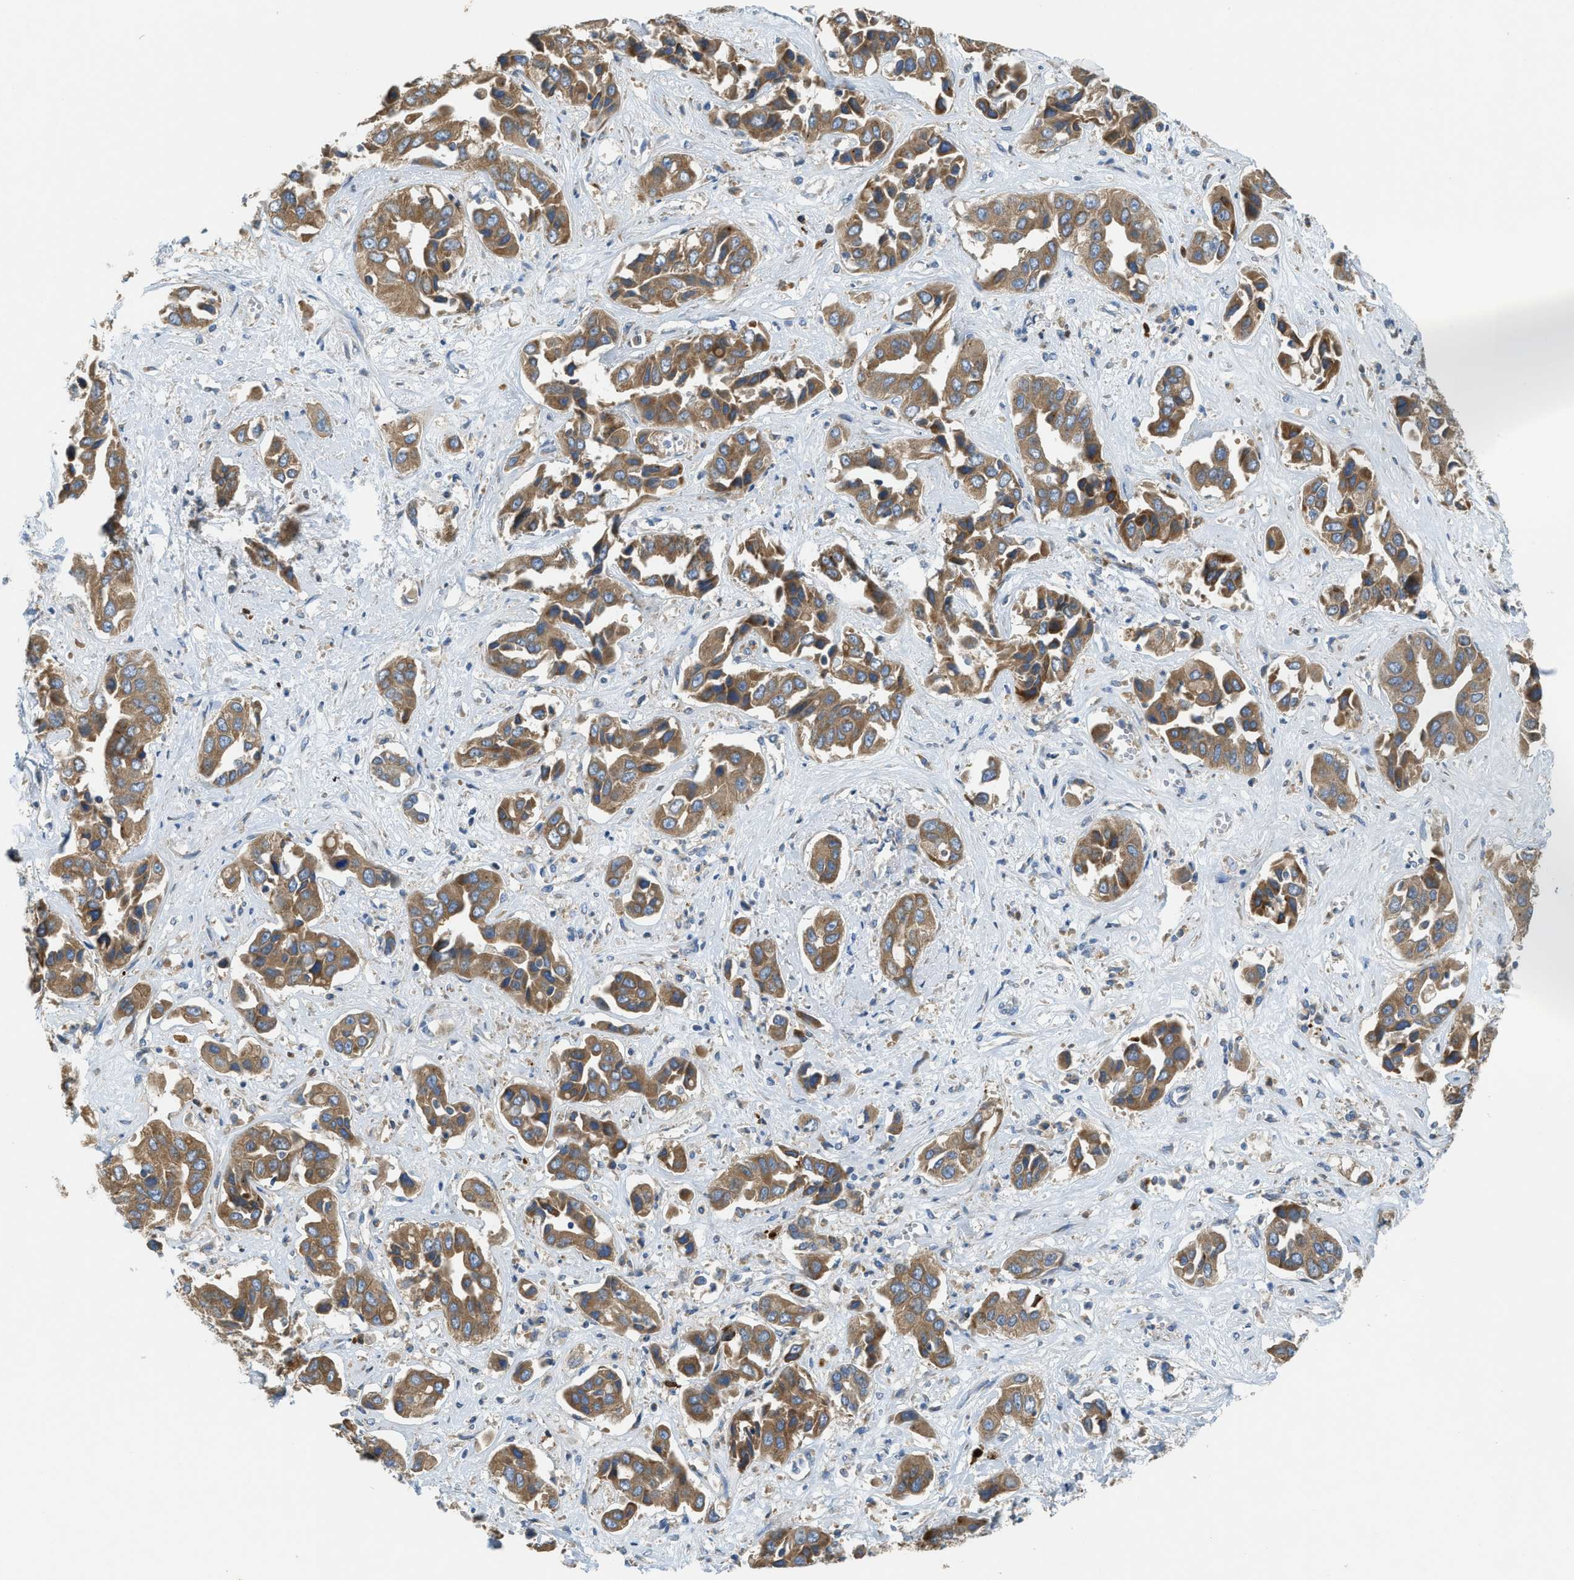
{"staining": {"intensity": "moderate", "quantity": ">75%", "location": "cytoplasmic/membranous"}, "tissue": "liver cancer", "cell_type": "Tumor cells", "image_type": "cancer", "snomed": [{"axis": "morphology", "description": "Cholangiocarcinoma"}, {"axis": "topography", "description": "Liver"}], "caption": "Immunohistochemical staining of human liver cancer (cholangiocarcinoma) displays medium levels of moderate cytoplasmic/membranous expression in about >75% of tumor cells.", "gene": "TMEM68", "patient": {"sex": "female", "age": 52}}